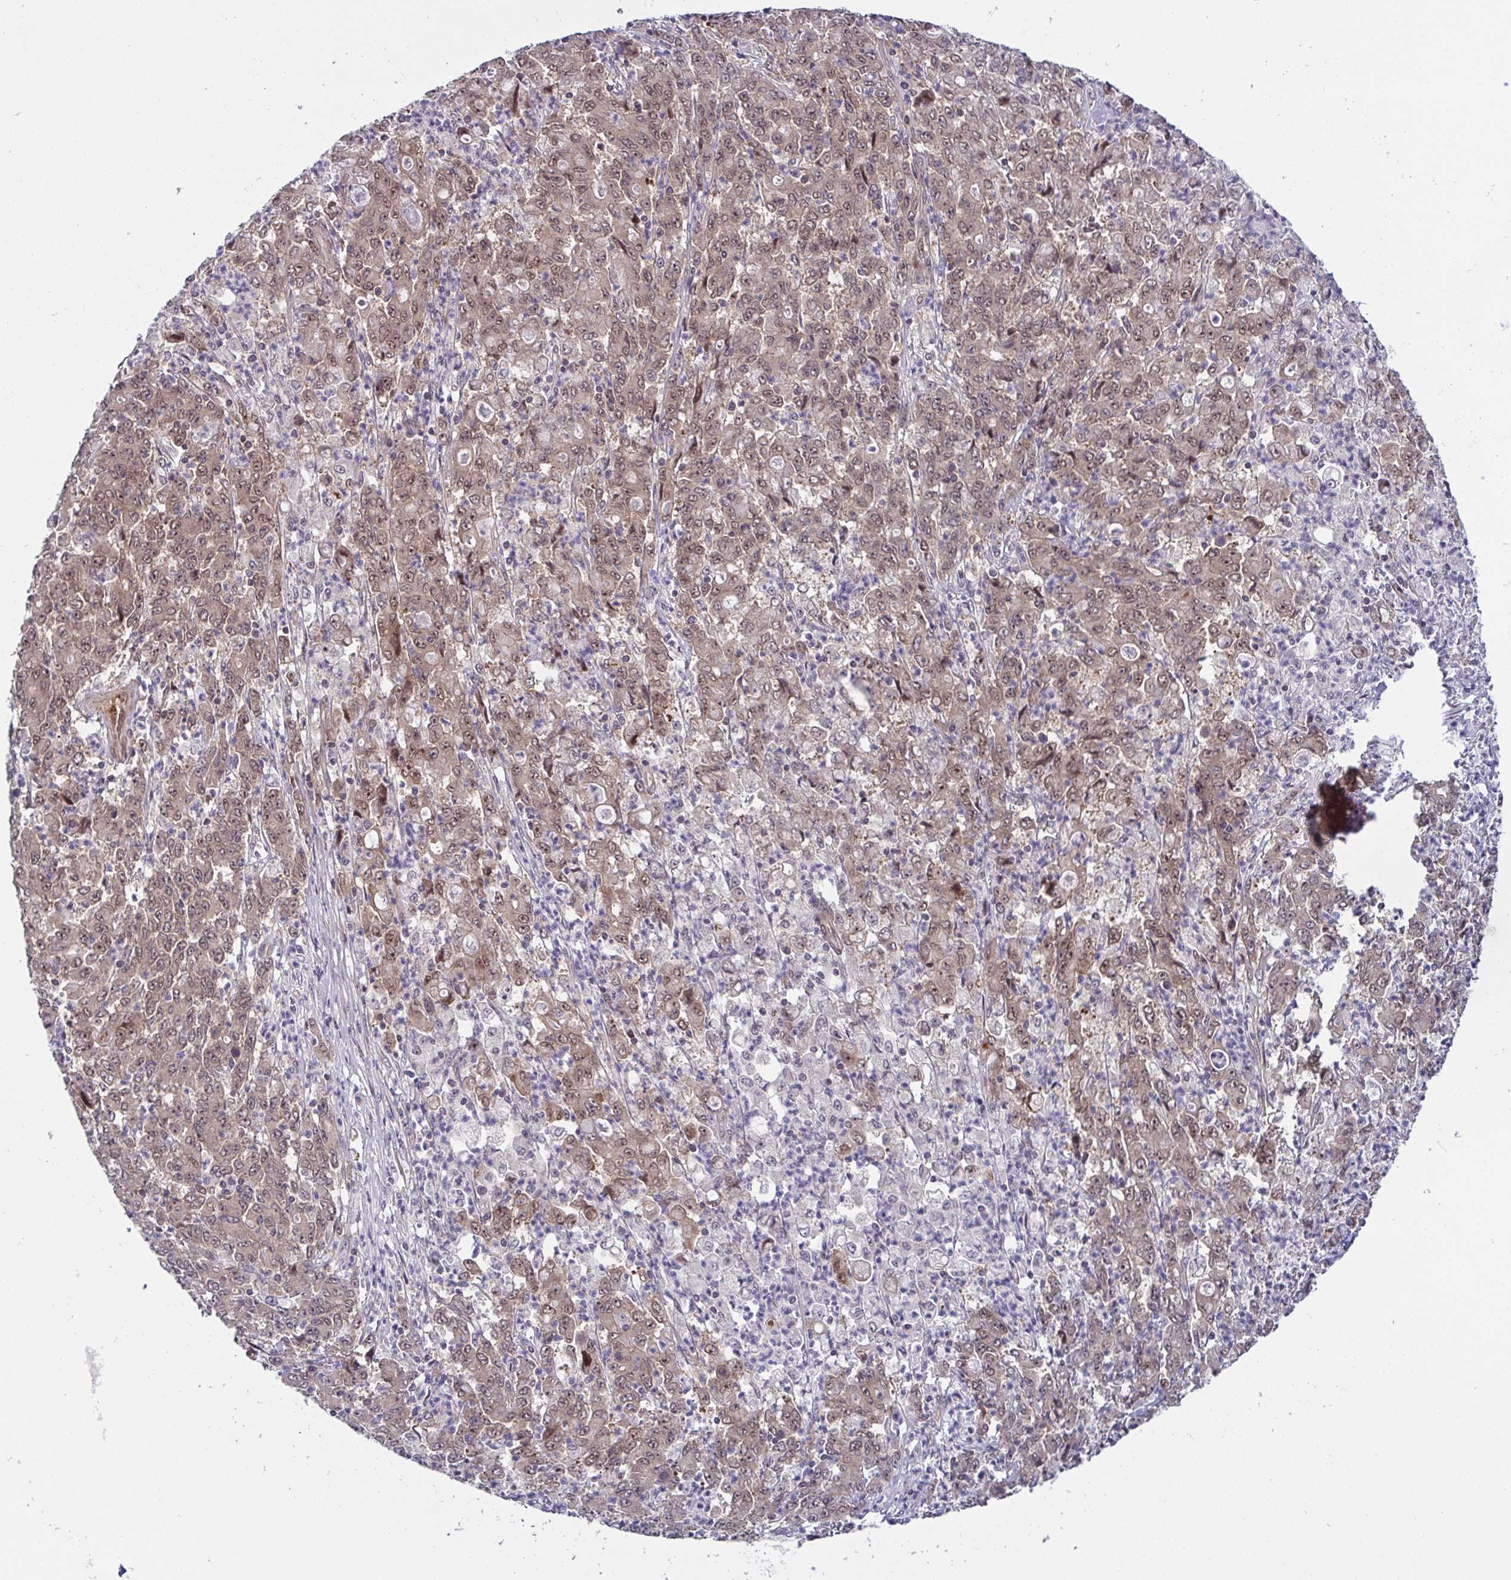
{"staining": {"intensity": "moderate", "quantity": ">75%", "location": "cytoplasmic/membranous,nuclear"}, "tissue": "stomach cancer", "cell_type": "Tumor cells", "image_type": "cancer", "snomed": [{"axis": "morphology", "description": "Adenocarcinoma, NOS"}, {"axis": "topography", "description": "Stomach, lower"}], "caption": "Human adenocarcinoma (stomach) stained with a protein marker demonstrates moderate staining in tumor cells.", "gene": "DNAJB1", "patient": {"sex": "female", "age": 71}}